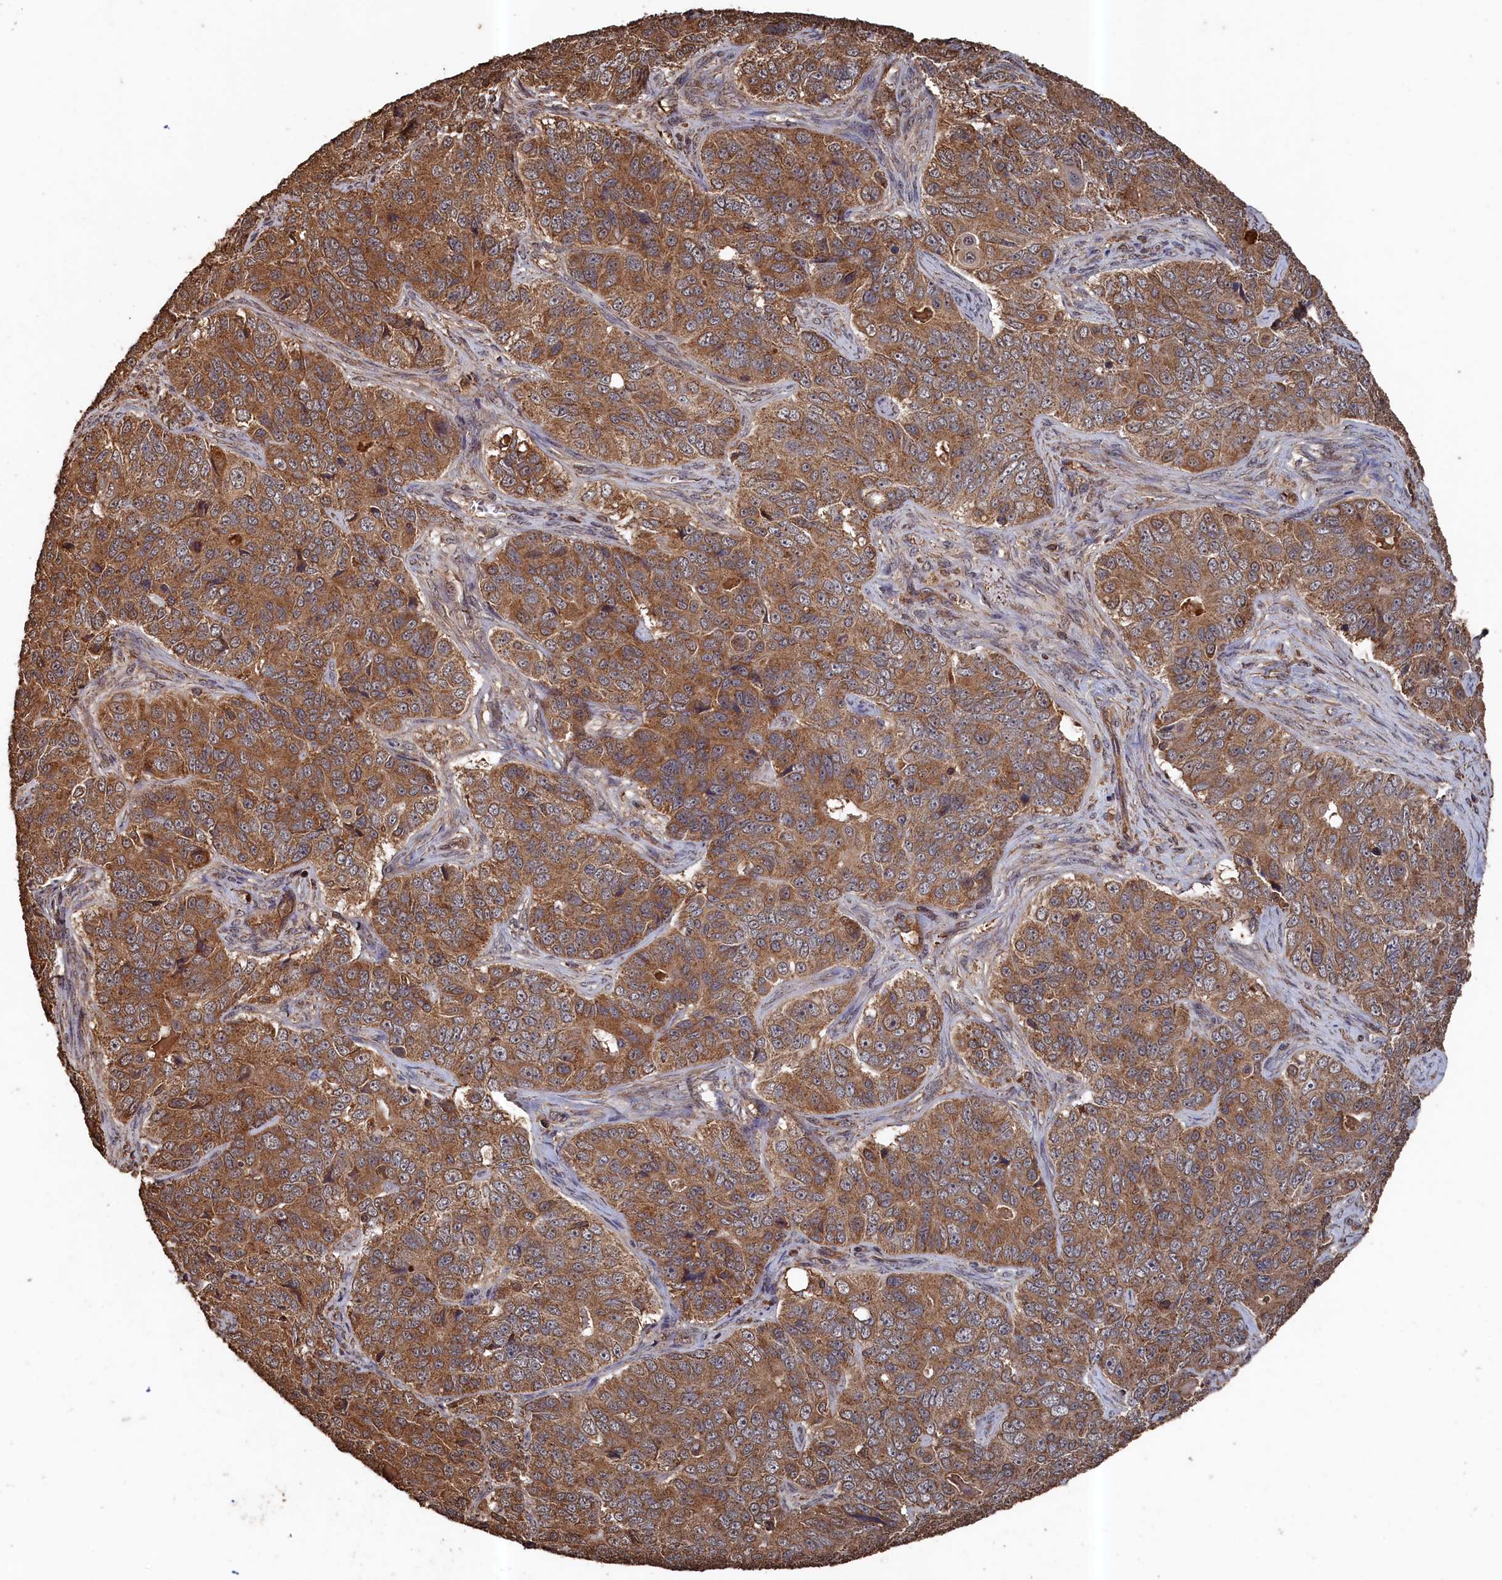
{"staining": {"intensity": "moderate", "quantity": ">75%", "location": "cytoplasmic/membranous"}, "tissue": "ovarian cancer", "cell_type": "Tumor cells", "image_type": "cancer", "snomed": [{"axis": "morphology", "description": "Carcinoma, endometroid"}, {"axis": "topography", "description": "Ovary"}], "caption": "IHC (DAB) staining of ovarian endometroid carcinoma displays moderate cytoplasmic/membranous protein expression in about >75% of tumor cells.", "gene": "SNX33", "patient": {"sex": "female", "age": 51}}